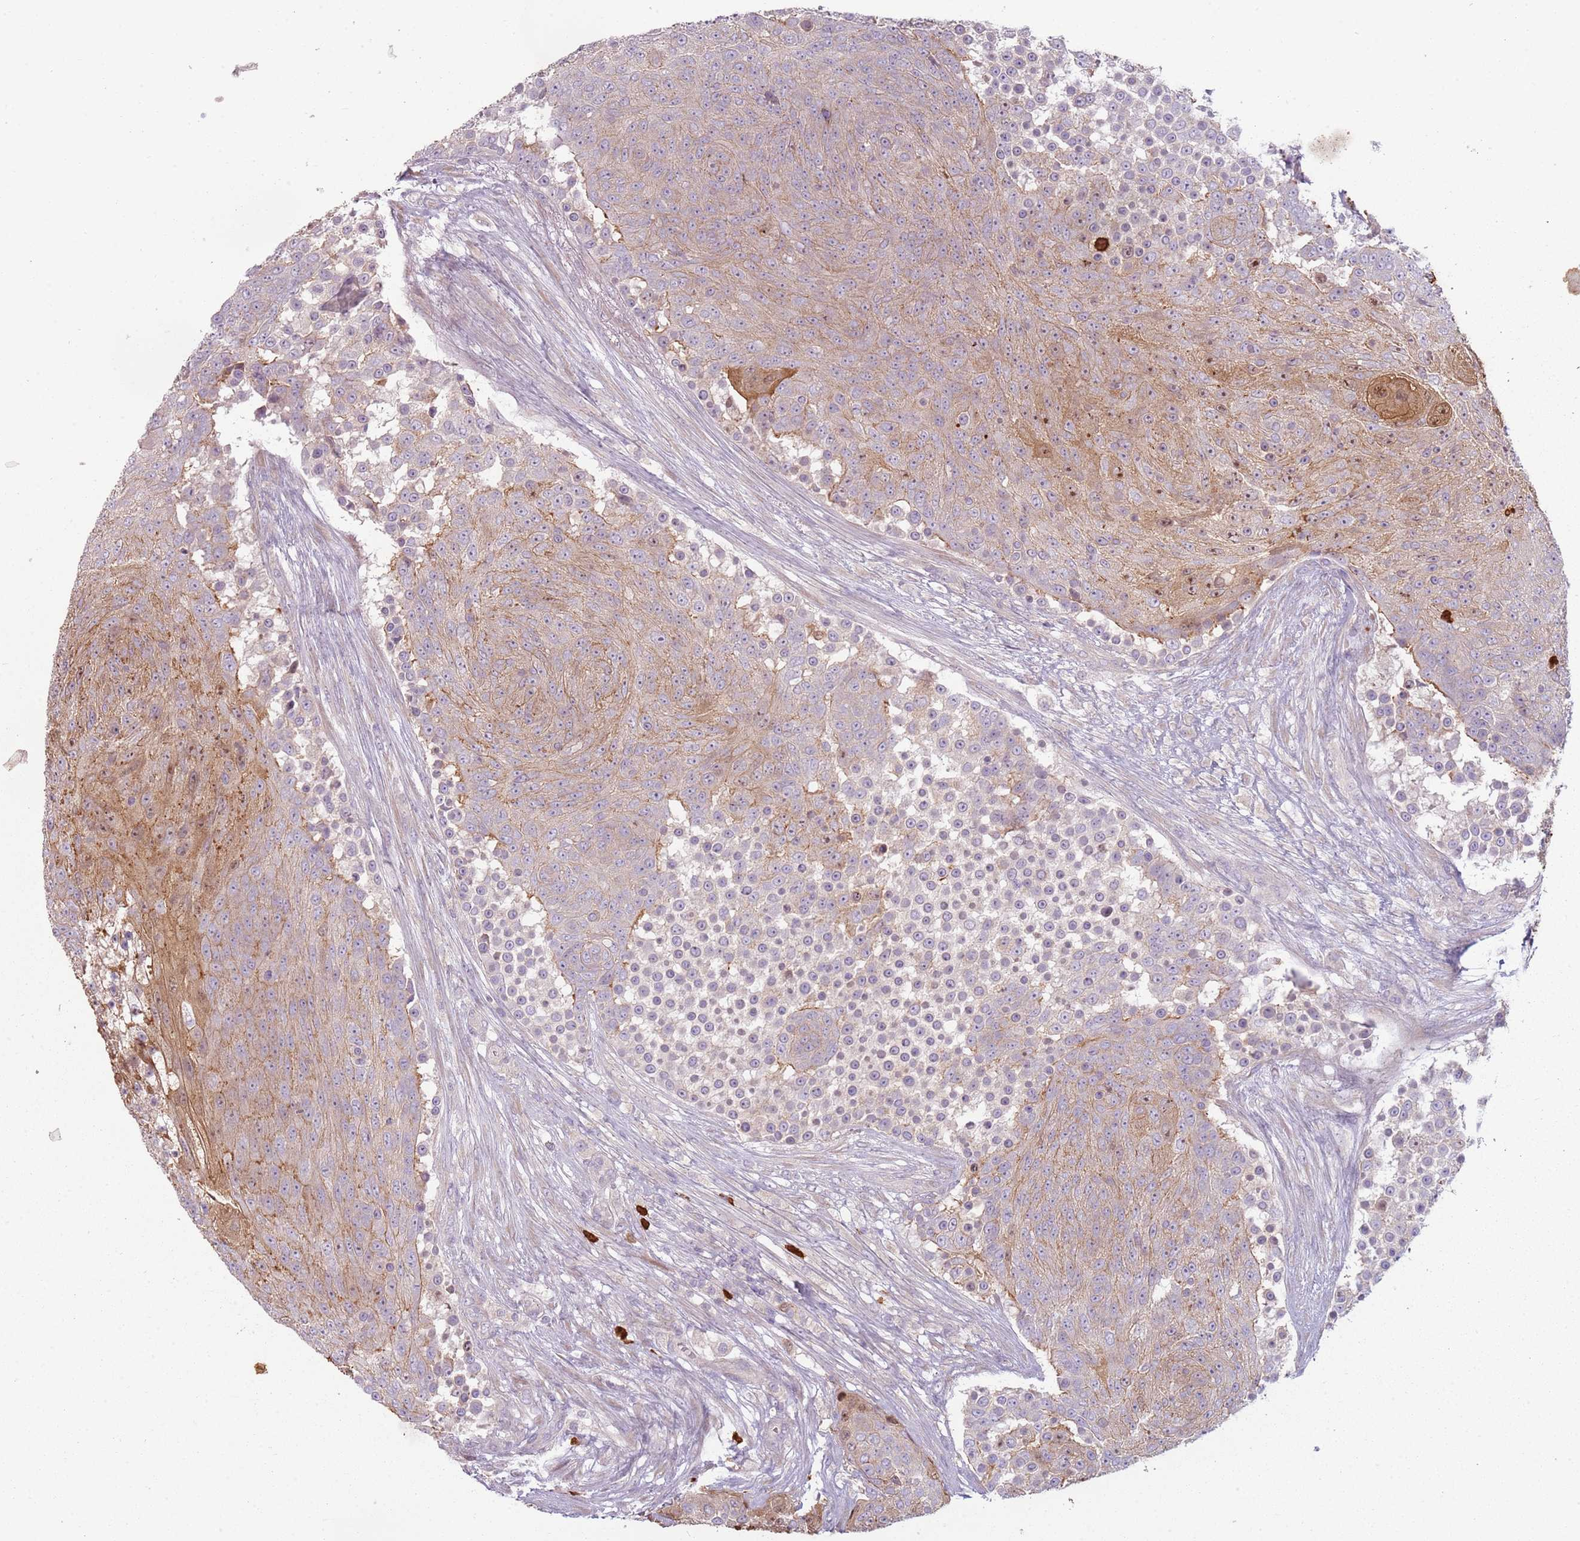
{"staining": {"intensity": "moderate", "quantity": "25%-75%", "location": "cytoplasmic/membranous"}, "tissue": "urothelial cancer", "cell_type": "Tumor cells", "image_type": "cancer", "snomed": [{"axis": "morphology", "description": "Urothelial carcinoma, High grade"}, {"axis": "topography", "description": "Urinary bladder"}], "caption": "High-grade urothelial carcinoma tissue displays moderate cytoplasmic/membranous positivity in about 25%-75% of tumor cells, visualized by immunohistochemistry.", "gene": "SPAG4", "patient": {"sex": "female", "age": 63}}